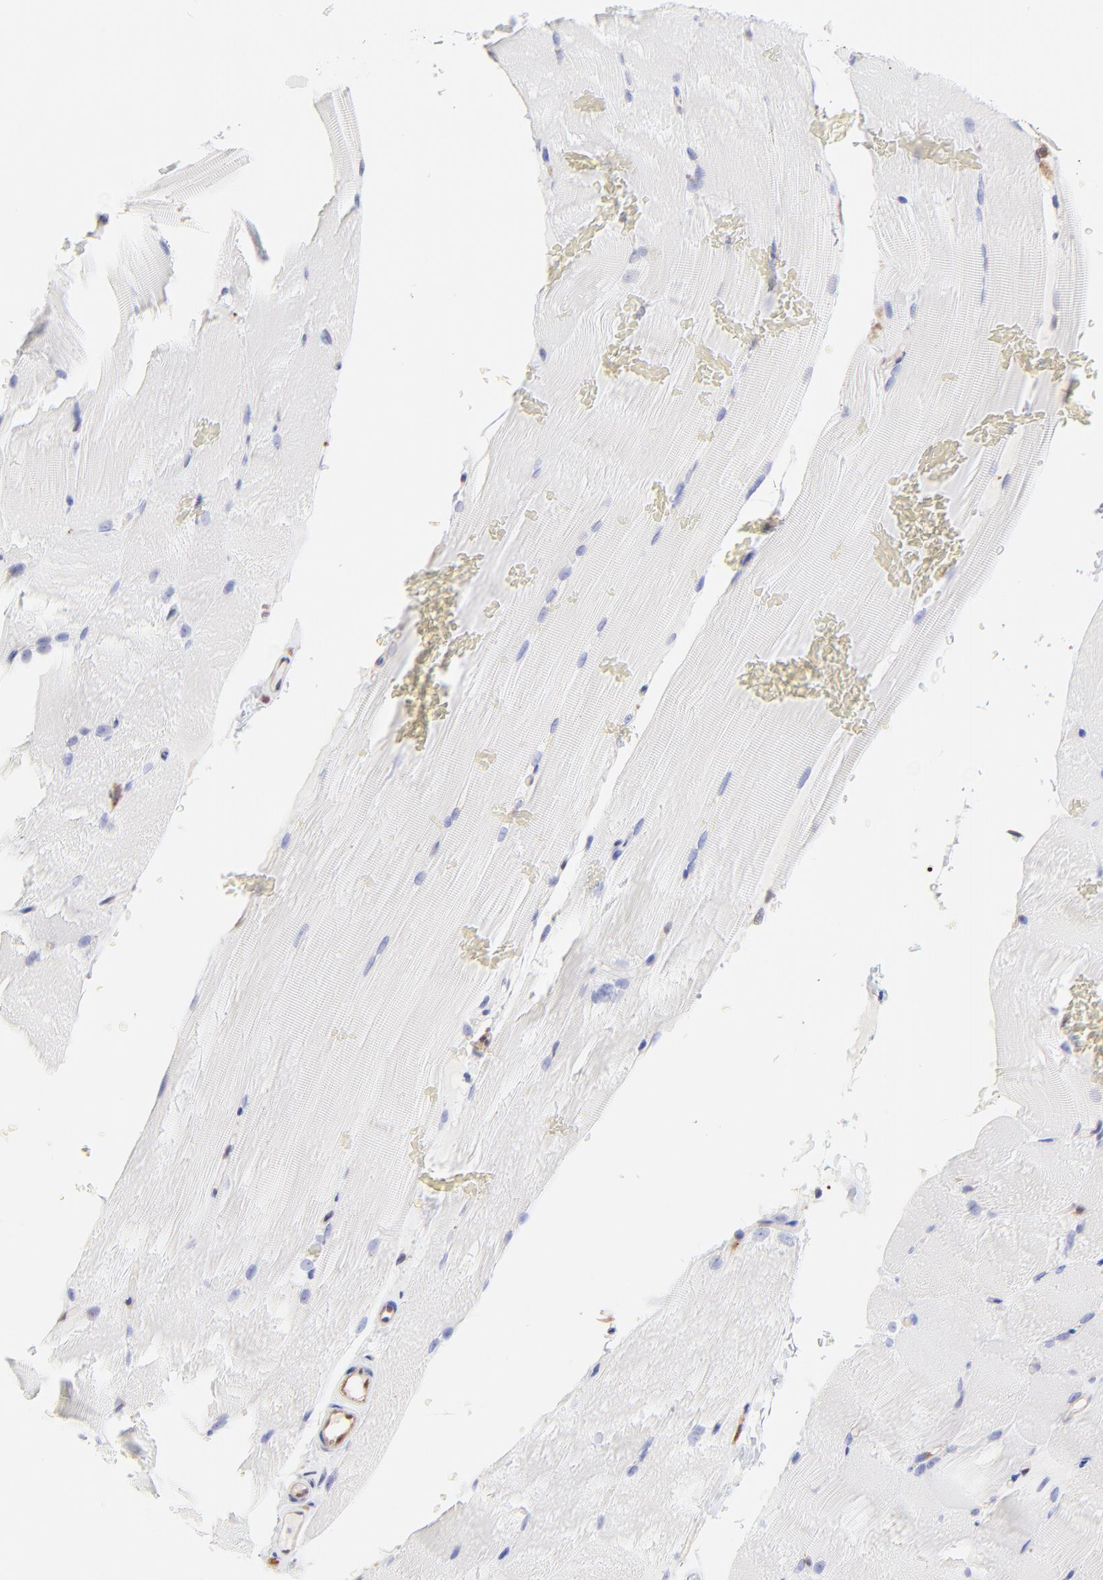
{"staining": {"intensity": "negative", "quantity": "none", "location": "none"}, "tissue": "skeletal muscle", "cell_type": "Myocytes", "image_type": "normal", "snomed": [{"axis": "morphology", "description": "Normal tissue, NOS"}, {"axis": "topography", "description": "Skeletal muscle"}], "caption": "A high-resolution image shows immunohistochemistry staining of benign skeletal muscle, which exhibits no significant expression in myocytes. The staining is performed using DAB (3,3'-diaminobenzidine) brown chromogen with nuclei counter-stained in using hematoxylin.", "gene": "HYAL1", "patient": {"sex": "female", "age": 37}}